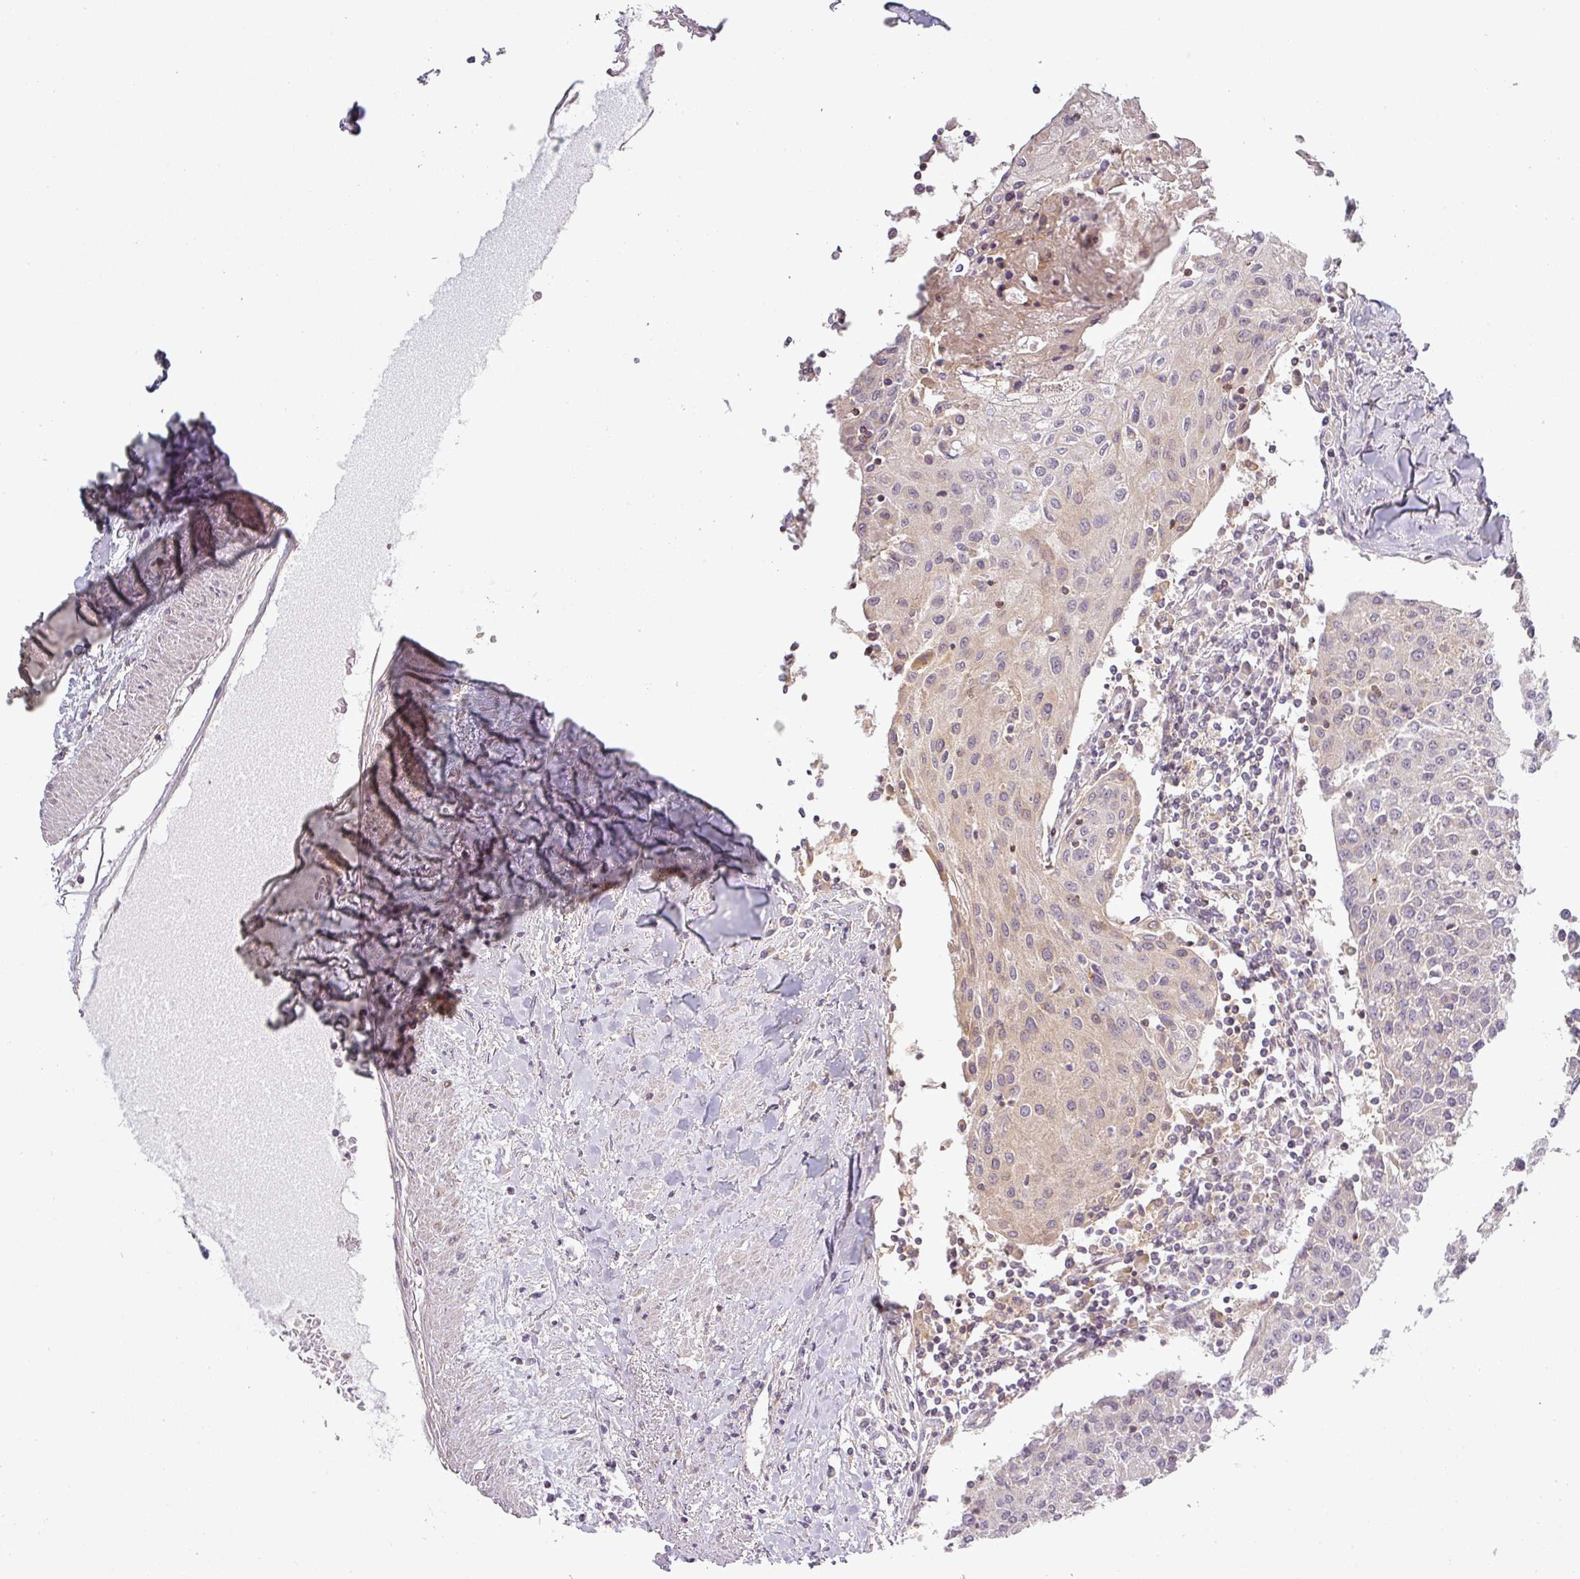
{"staining": {"intensity": "negative", "quantity": "none", "location": "none"}, "tissue": "urothelial cancer", "cell_type": "Tumor cells", "image_type": "cancer", "snomed": [{"axis": "morphology", "description": "Urothelial carcinoma, High grade"}, {"axis": "topography", "description": "Urinary bladder"}], "caption": "A histopathology image of human high-grade urothelial carcinoma is negative for staining in tumor cells. Brightfield microscopy of immunohistochemistry (IHC) stained with DAB (3,3'-diaminobenzidine) (brown) and hematoxylin (blue), captured at high magnification.", "gene": "NIN", "patient": {"sex": "female", "age": 85}}